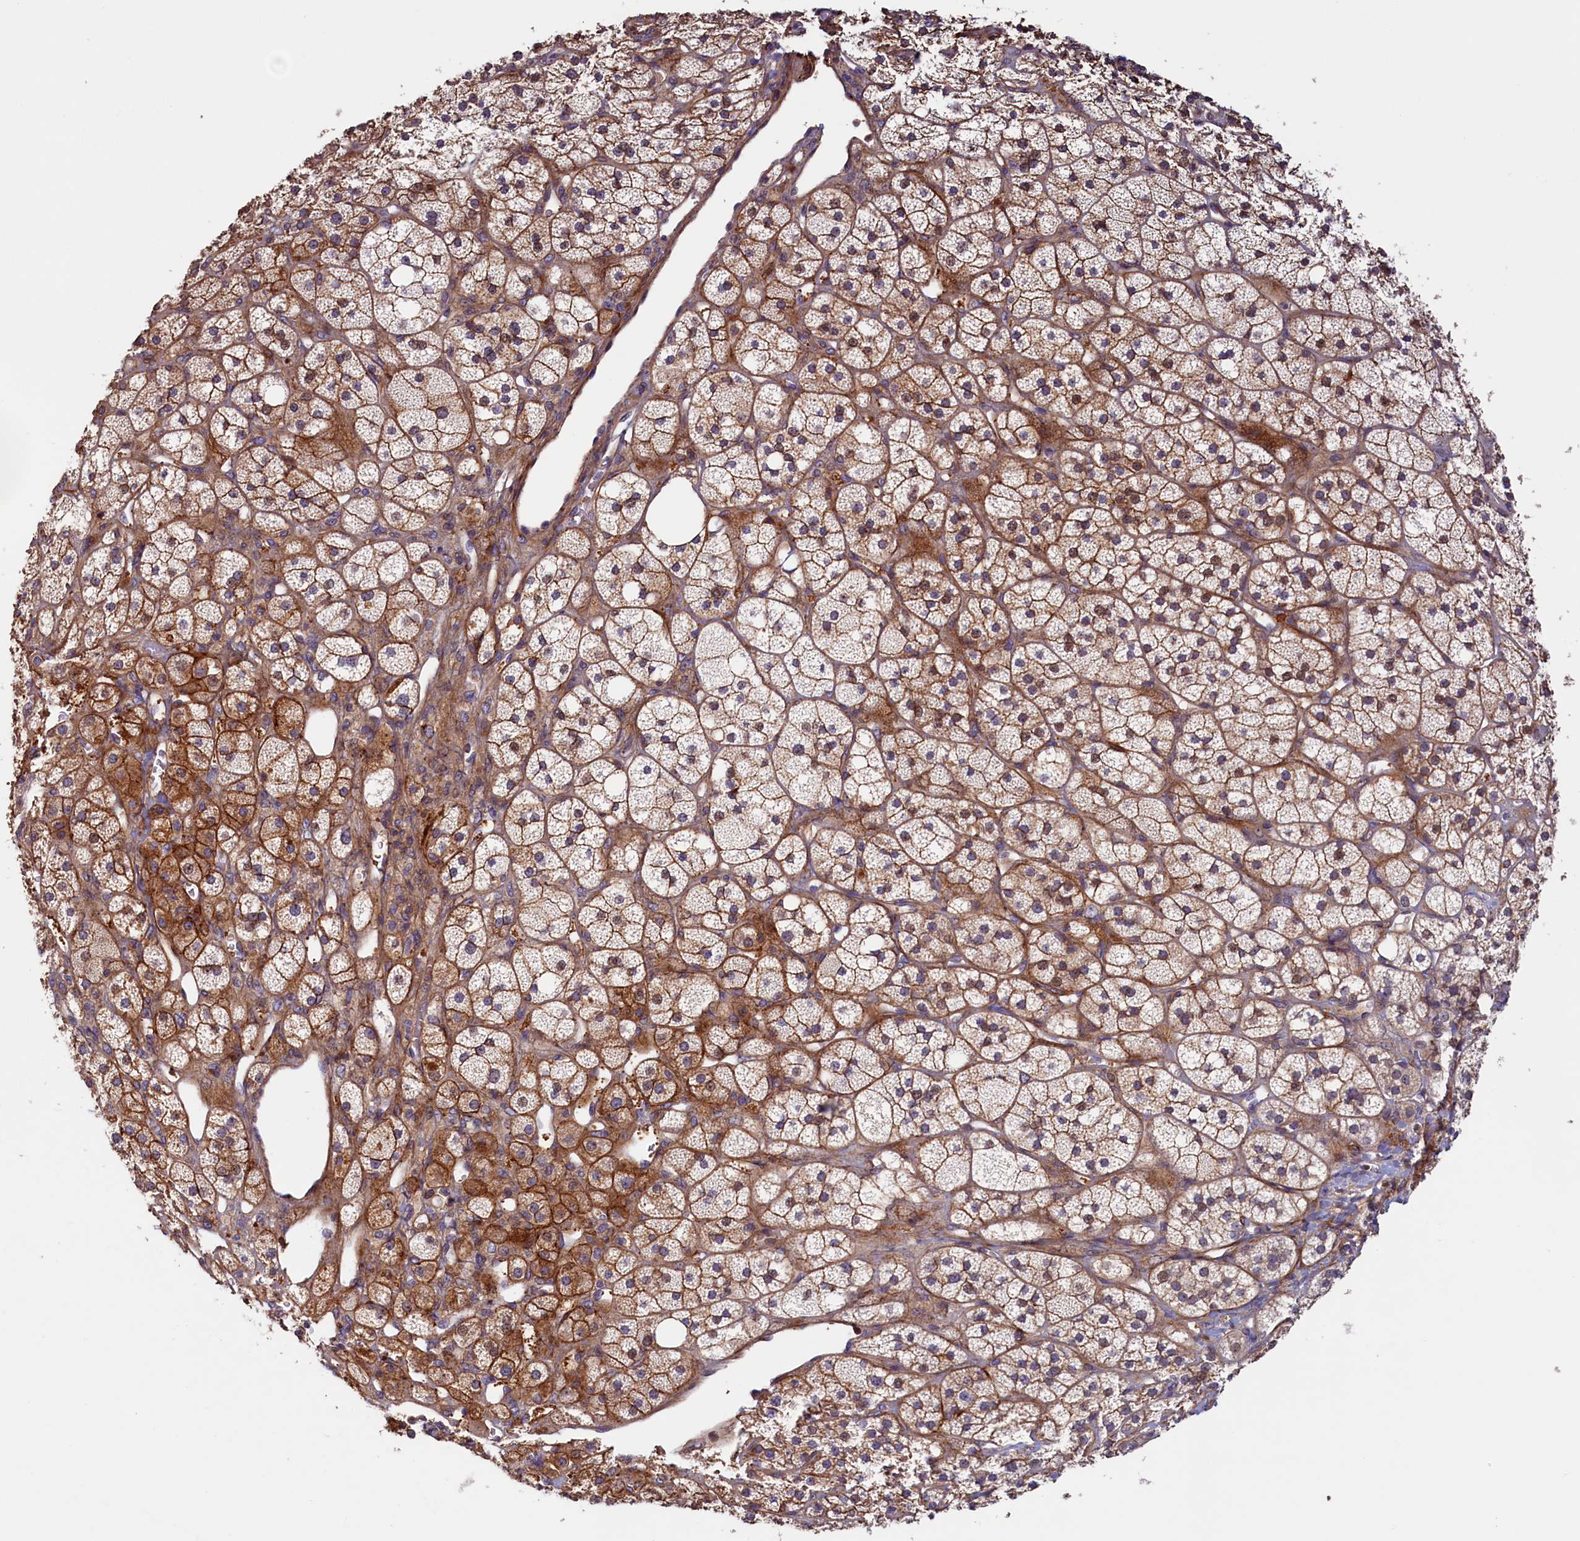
{"staining": {"intensity": "strong", "quantity": ">75%", "location": "cytoplasmic/membranous,nuclear"}, "tissue": "adrenal gland", "cell_type": "Glandular cells", "image_type": "normal", "snomed": [{"axis": "morphology", "description": "Normal tissue, NOS"}, {"axis": "topography", "description": "Adrenal gland"}], "caption": "Glandular cells demonstrate strong cytoplasmic/membranous,nuclear positivity in about >75% of cells in normal adrenal gland.", "gene": "DUOXA1", "patient": {"sex": "male", "age": 61}}